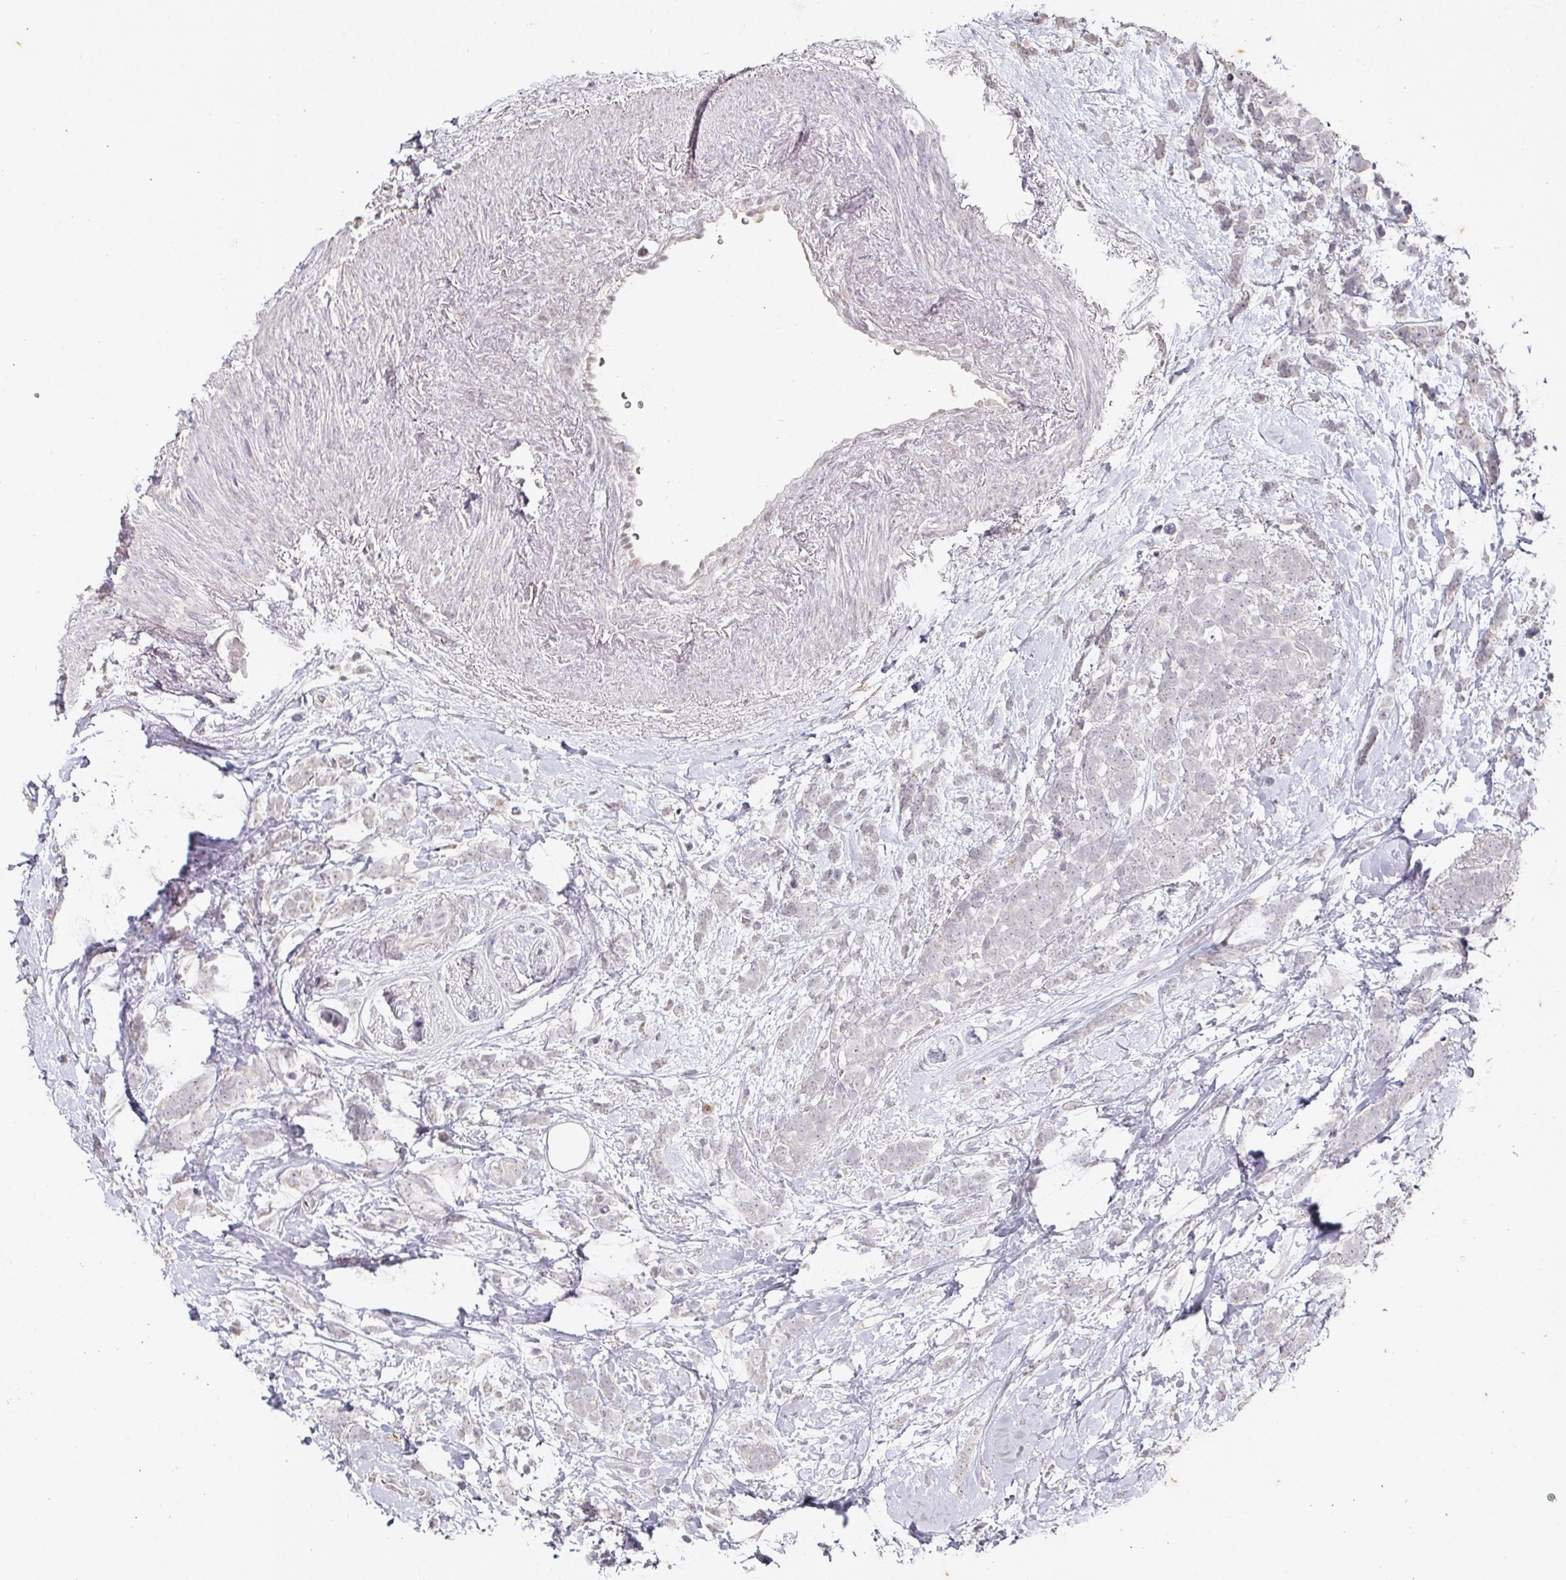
{"staining": {"intensity": "negative", "quantity": "none", "location": "none"}, "tissue": "breast cancer", "cell_type": "Tumor cells", "image_type": "cancer", "snomed": [{"axis": "morphology", "description": "Lobular carcinoma"}, {"axis": "topography", "description": "Breast"}], "caption": "IHC histopathology image of neoplastic tissue: lobular carcinoma (breast) stained with DAB (3,3'-diaminobenzidine) exhibits no significant protein positivity in tumor cells.", "gene": "CAPN5", "patient": {"sex": "female", "age": 58}}